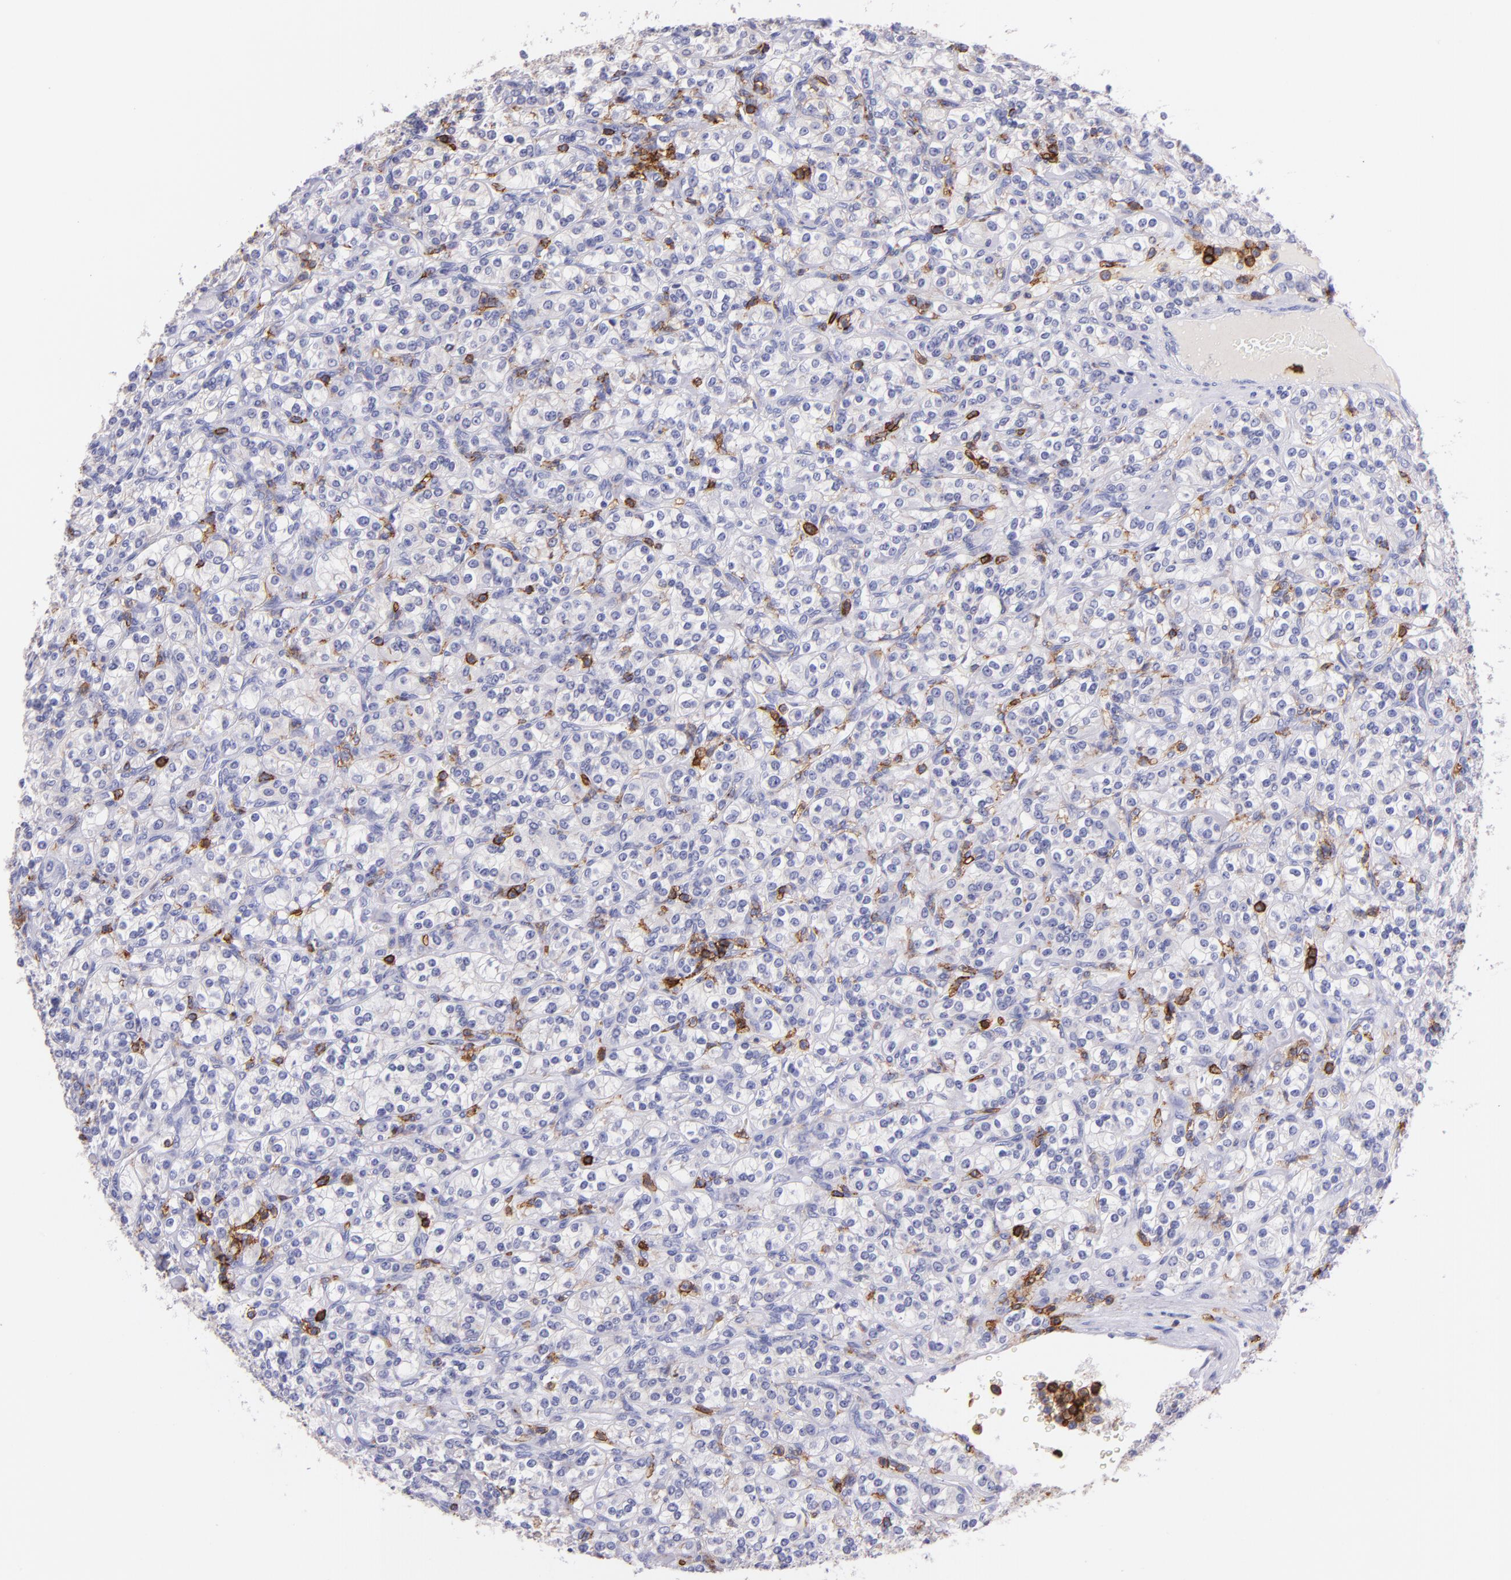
{"staining": {"intensity": "negative", "quantity": "none", "location": "none"}, "tissue": "renal cancer", "cell_type": "Tumor cells", "image_type": "cancer", "snomed": [{"axis": "morphology", "description": "Adenocarcinoma, NOS"}, {"axis": "topography", "description": "Kidney"}], "caption": "IHC micrograph of neoplastic tissue: human adenocarcinoma (renal) stained with DAB reveals no significant protein staining in tumor cells.", "gene": "SPN", "patient": {"sex": "male", "age": 77}}